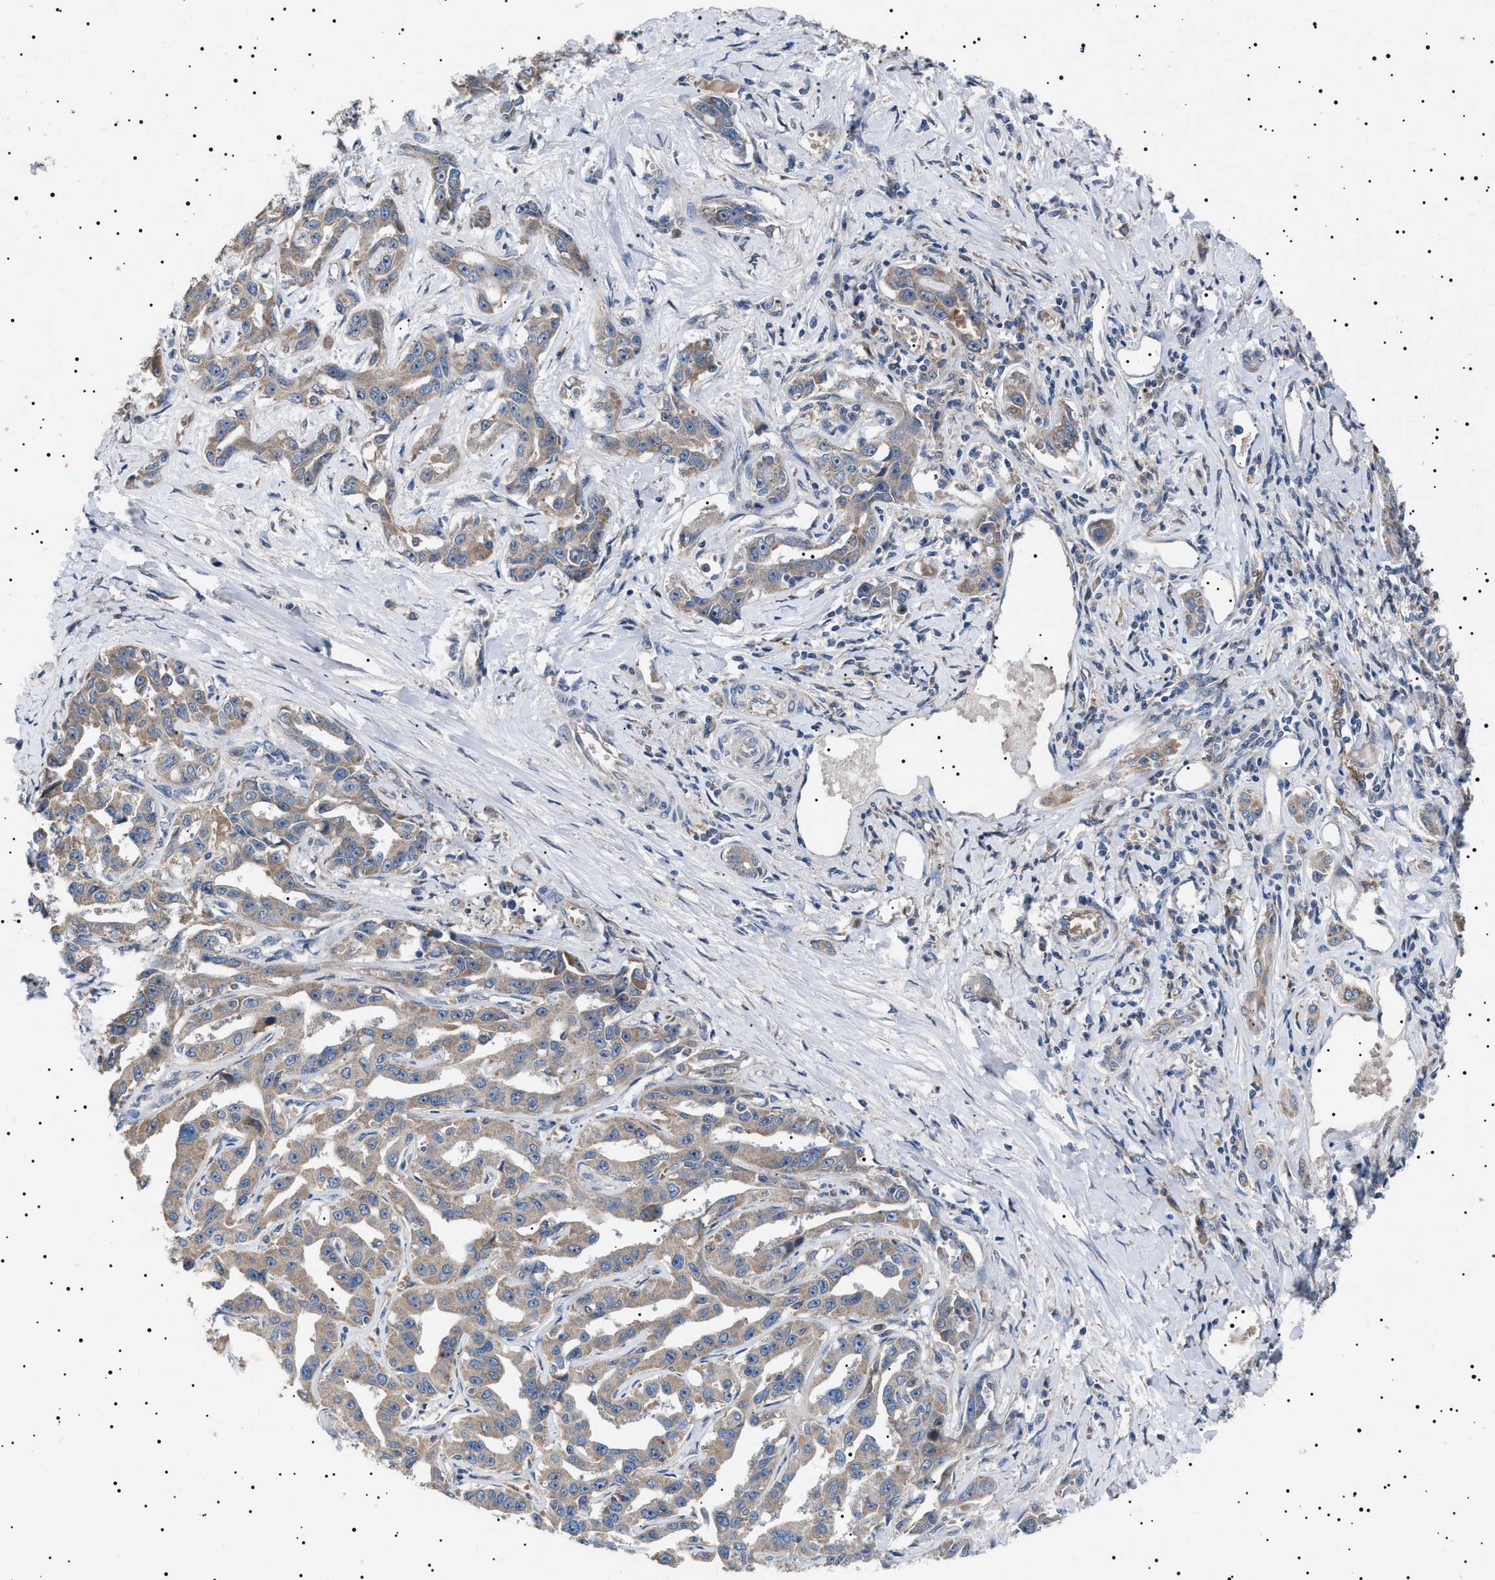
{"staining": {"intensity": "weak", "quantity": ">75%", "location": "cytoplasmic/membranous"}, "tissue": "liver cancer", "cell_type": "Tumor cells", "image_type": "cancer", "snomed": [{"axis": "morphology", "description": "Cholangiocarcinoma"}, {"axis": "topography", "description": "Liver"}], "caption": "Cholangiocarcinoma (liver) stained with DAB (3,3'-diaminobenzidine) immunohistochemistry displays low levels of weak cytoplasmic/membranous expression in approximately >75% of tumor cells.", "gene": "PTRH1", "patient": {"sex": "male", "age": 59}}